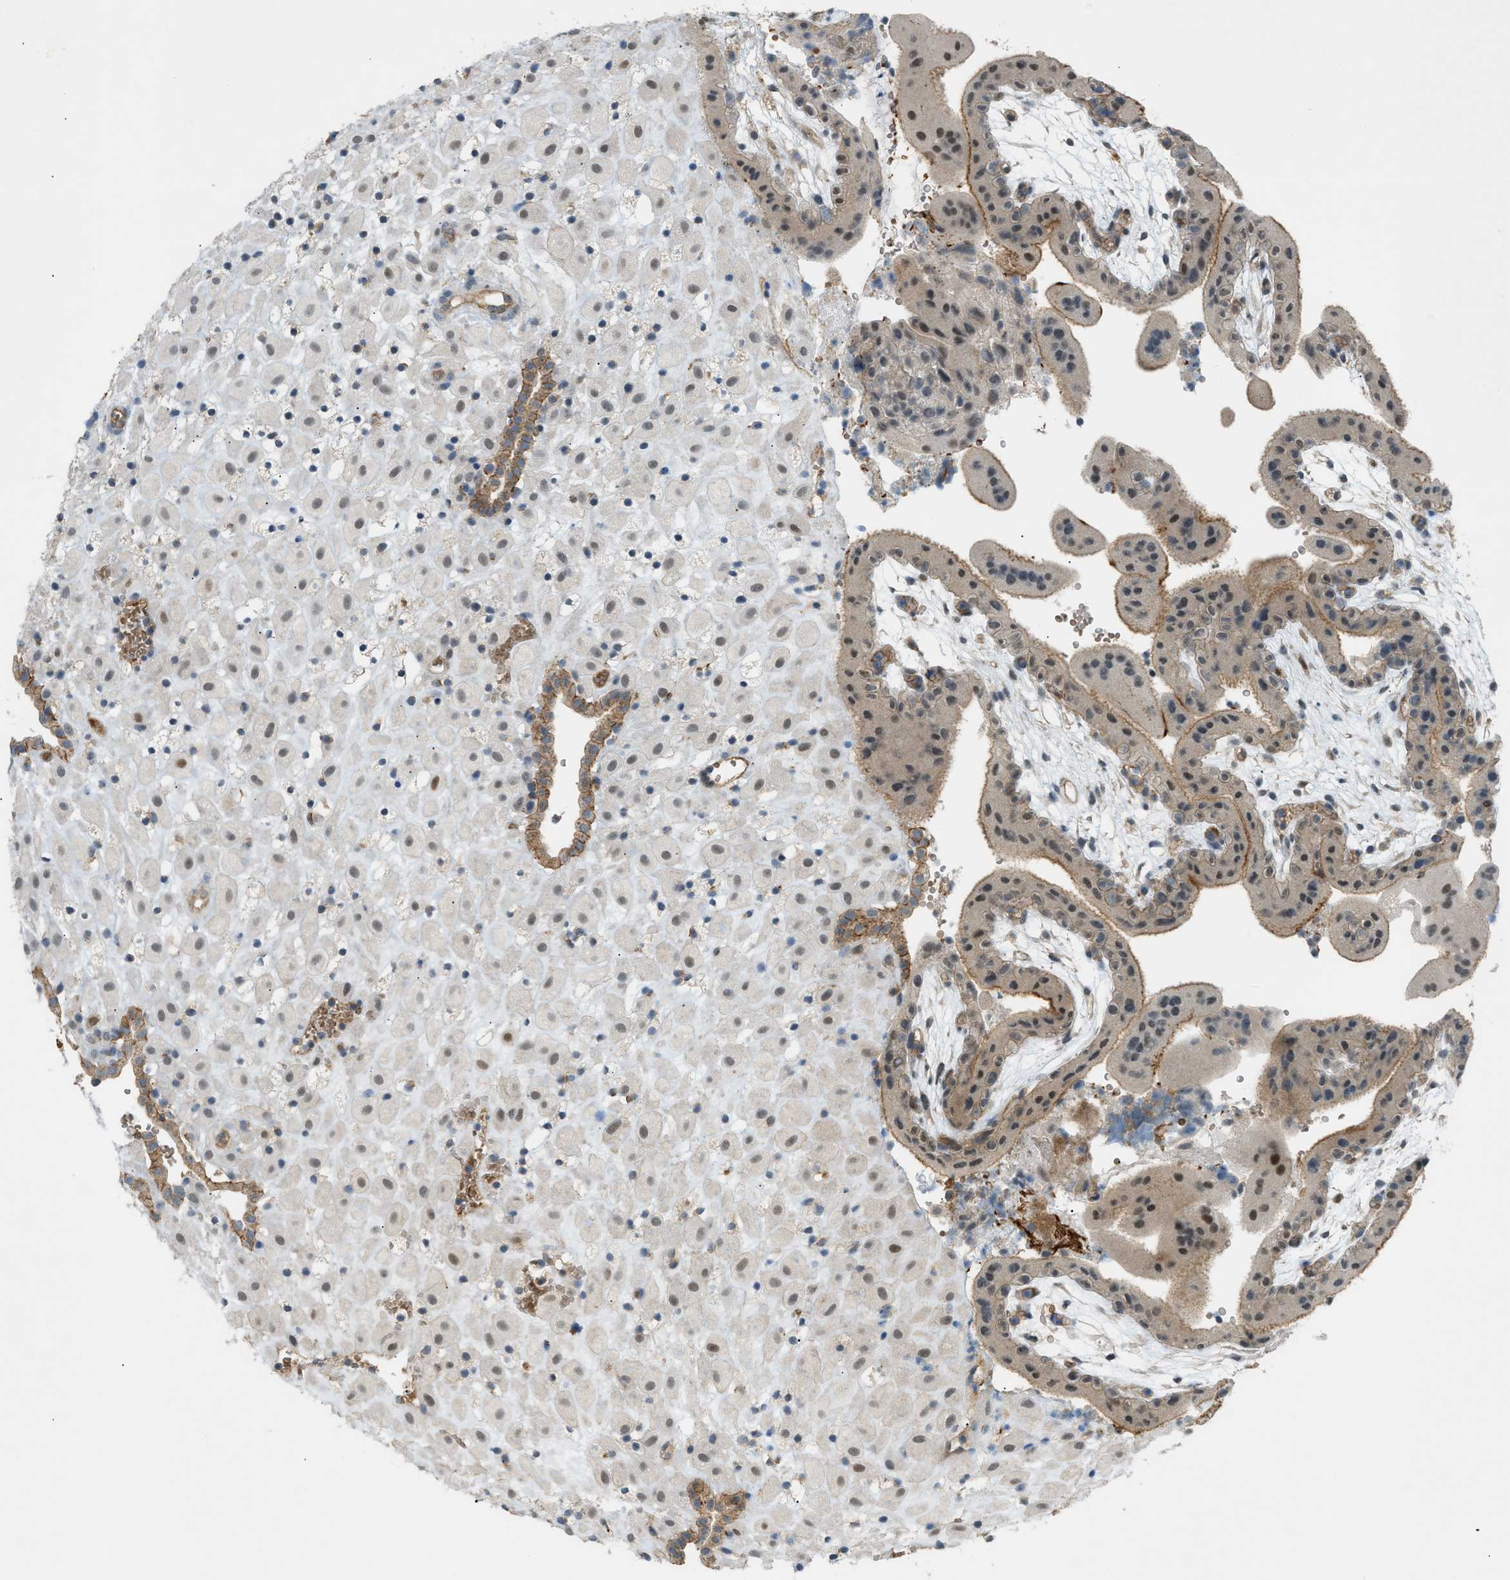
{"staining": {"intensity": "weak", "quantity": ">75%", "location": "cytoplasmic/membranous,nuclear"}, "tissue": "placenta", "cell_type": "Decidual cells", "image_type": "normal", "snomed": [{"axis": "morphology", "description": "Normal tissue, NOS"}, {"axis": "topography", "description": "Placenta"}], "caption": "Immunohistochemistry staining of benign placenta, which exhibits low levels of weak cytoplasmic/membranous,nuclear positivity in about >75% of decidual cells indicating weak cytoplasmic/membranous,nuclear protein positivity. The staining was performed using DAB (brown) for protein detection and nuclei were counterstained in hematoxylin (blue).", "gene": "GRK6", "patient": {"sex": "female", "age": 18}}